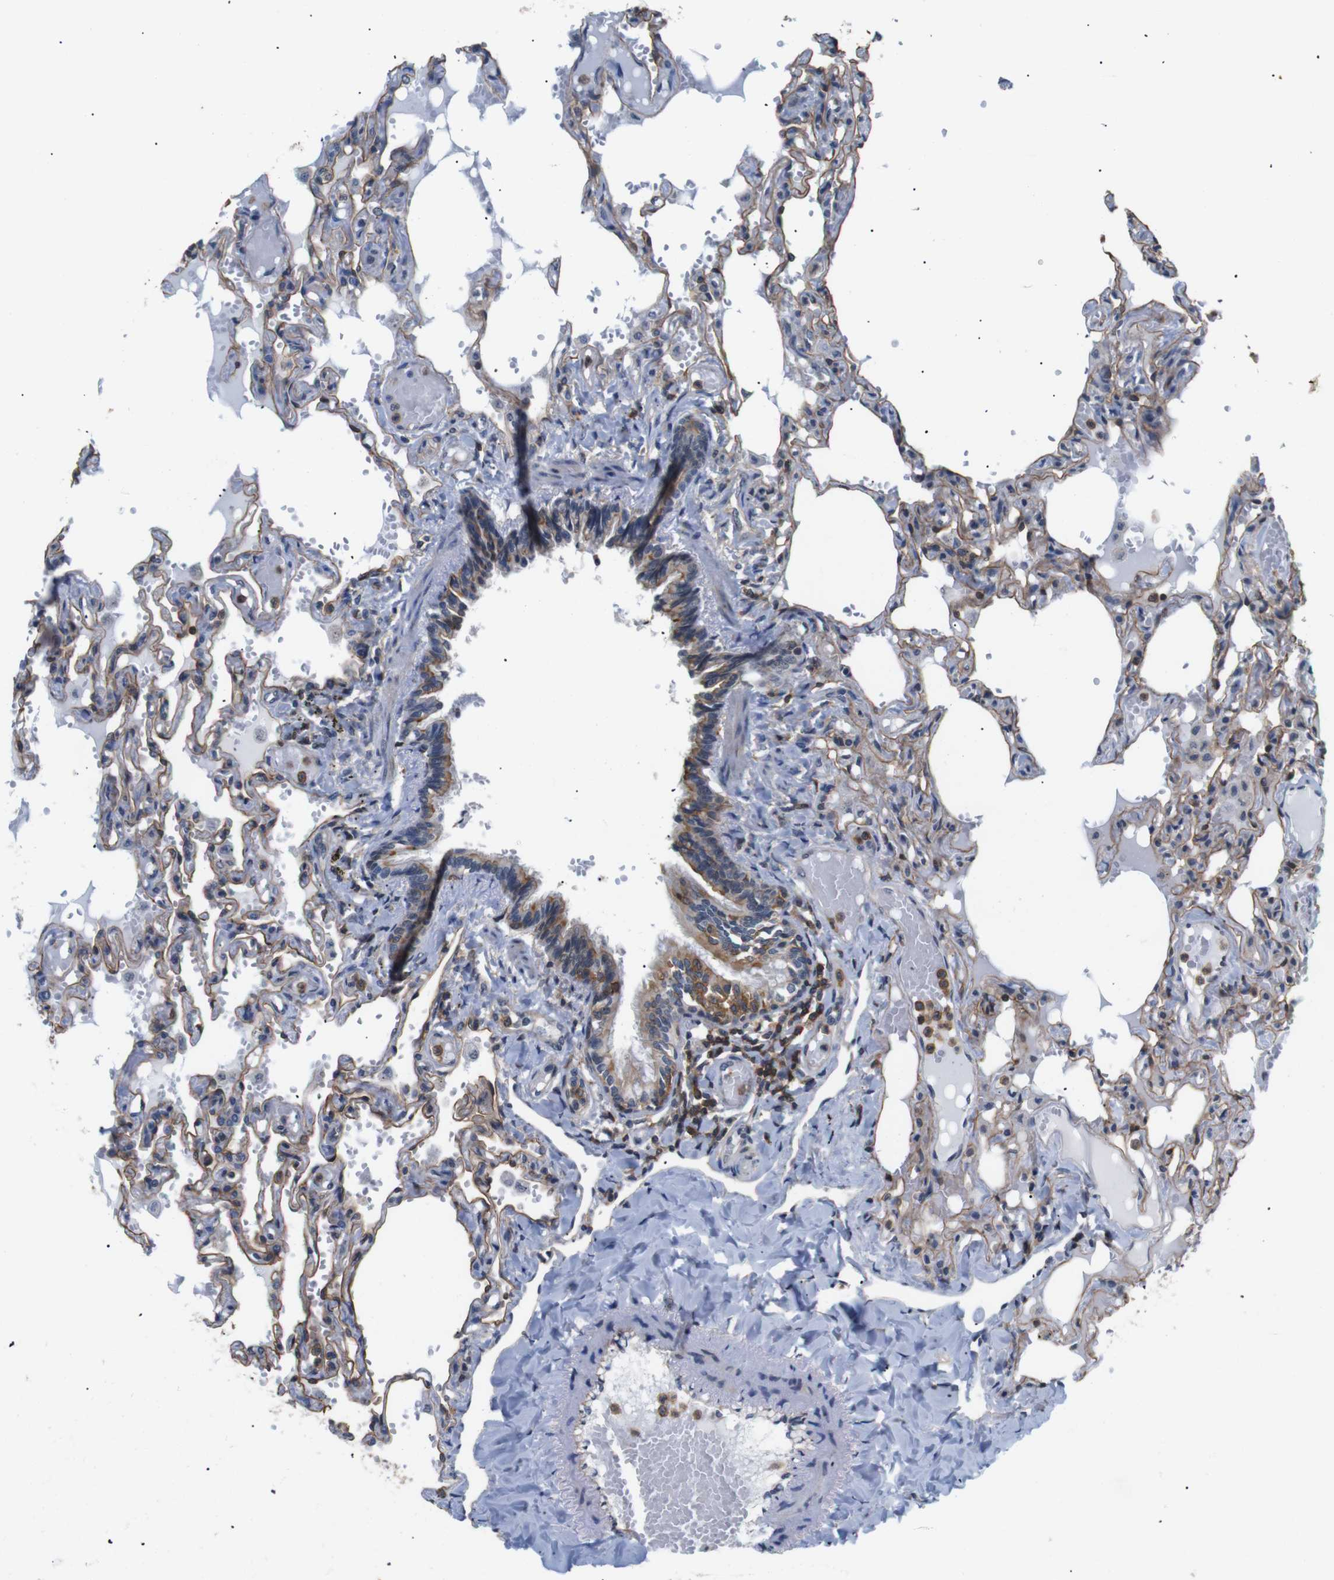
{"staining": {"intensity": "moderate", "quantity": "25%-75%", "location": "cytoplasmic/membranous"}, "tissue": "lung", "cell_type": "Alveolar cells", "image_type": "normal", "snomed": [{"axis": "morphology", "description": "Normal tissue, NOS"}, {"axis": "topography", "description": "Lung"}], "caption": "A brown stain labels moderate cytoplasmic/membranous positivity of a protein in alveolar cells of normal human lung.", "gene": "BRWD3", "patient": {"sex": "male", "age": 21}}